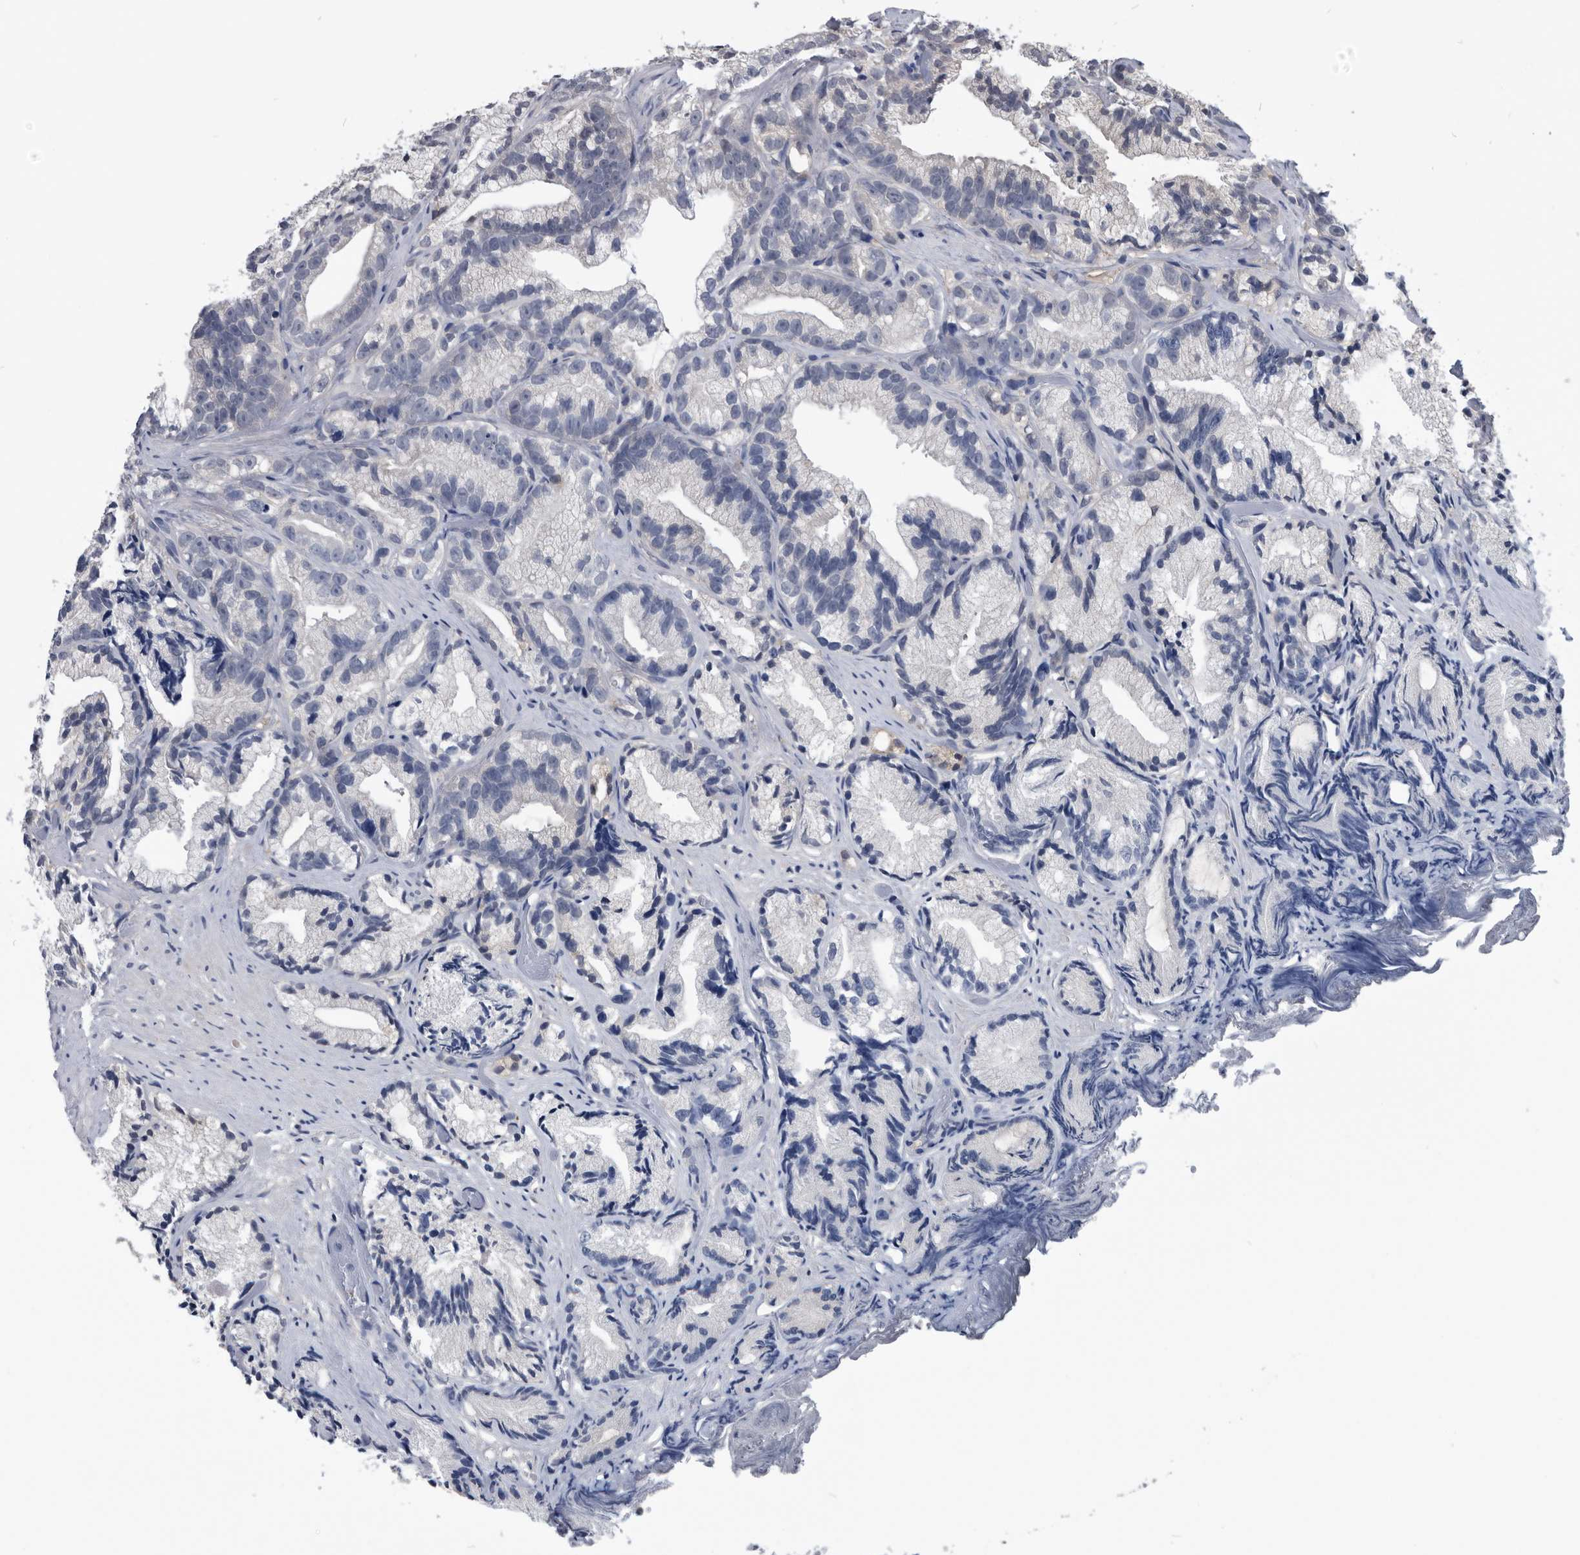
{"staining": {"intensity": "negative", "quantity": "none", "location": "none"}, "tissue": "prostate cancer", "cell_type": "Tumor cells", "image_type": "cancer", "snomed": [{"axis": "morphology", "description": "Adenocarcinoma, Low grade"}, {"axis": "topography", "description": "Prostate"}], "caption": "Protein analysis of low-grade adenocarcinoma (prostate) demonstrates no significant expression in tumor cells. Nuclei are stained in blue.", "gene": "PDXK", "patient": {"sex": "male", "age": 89}}